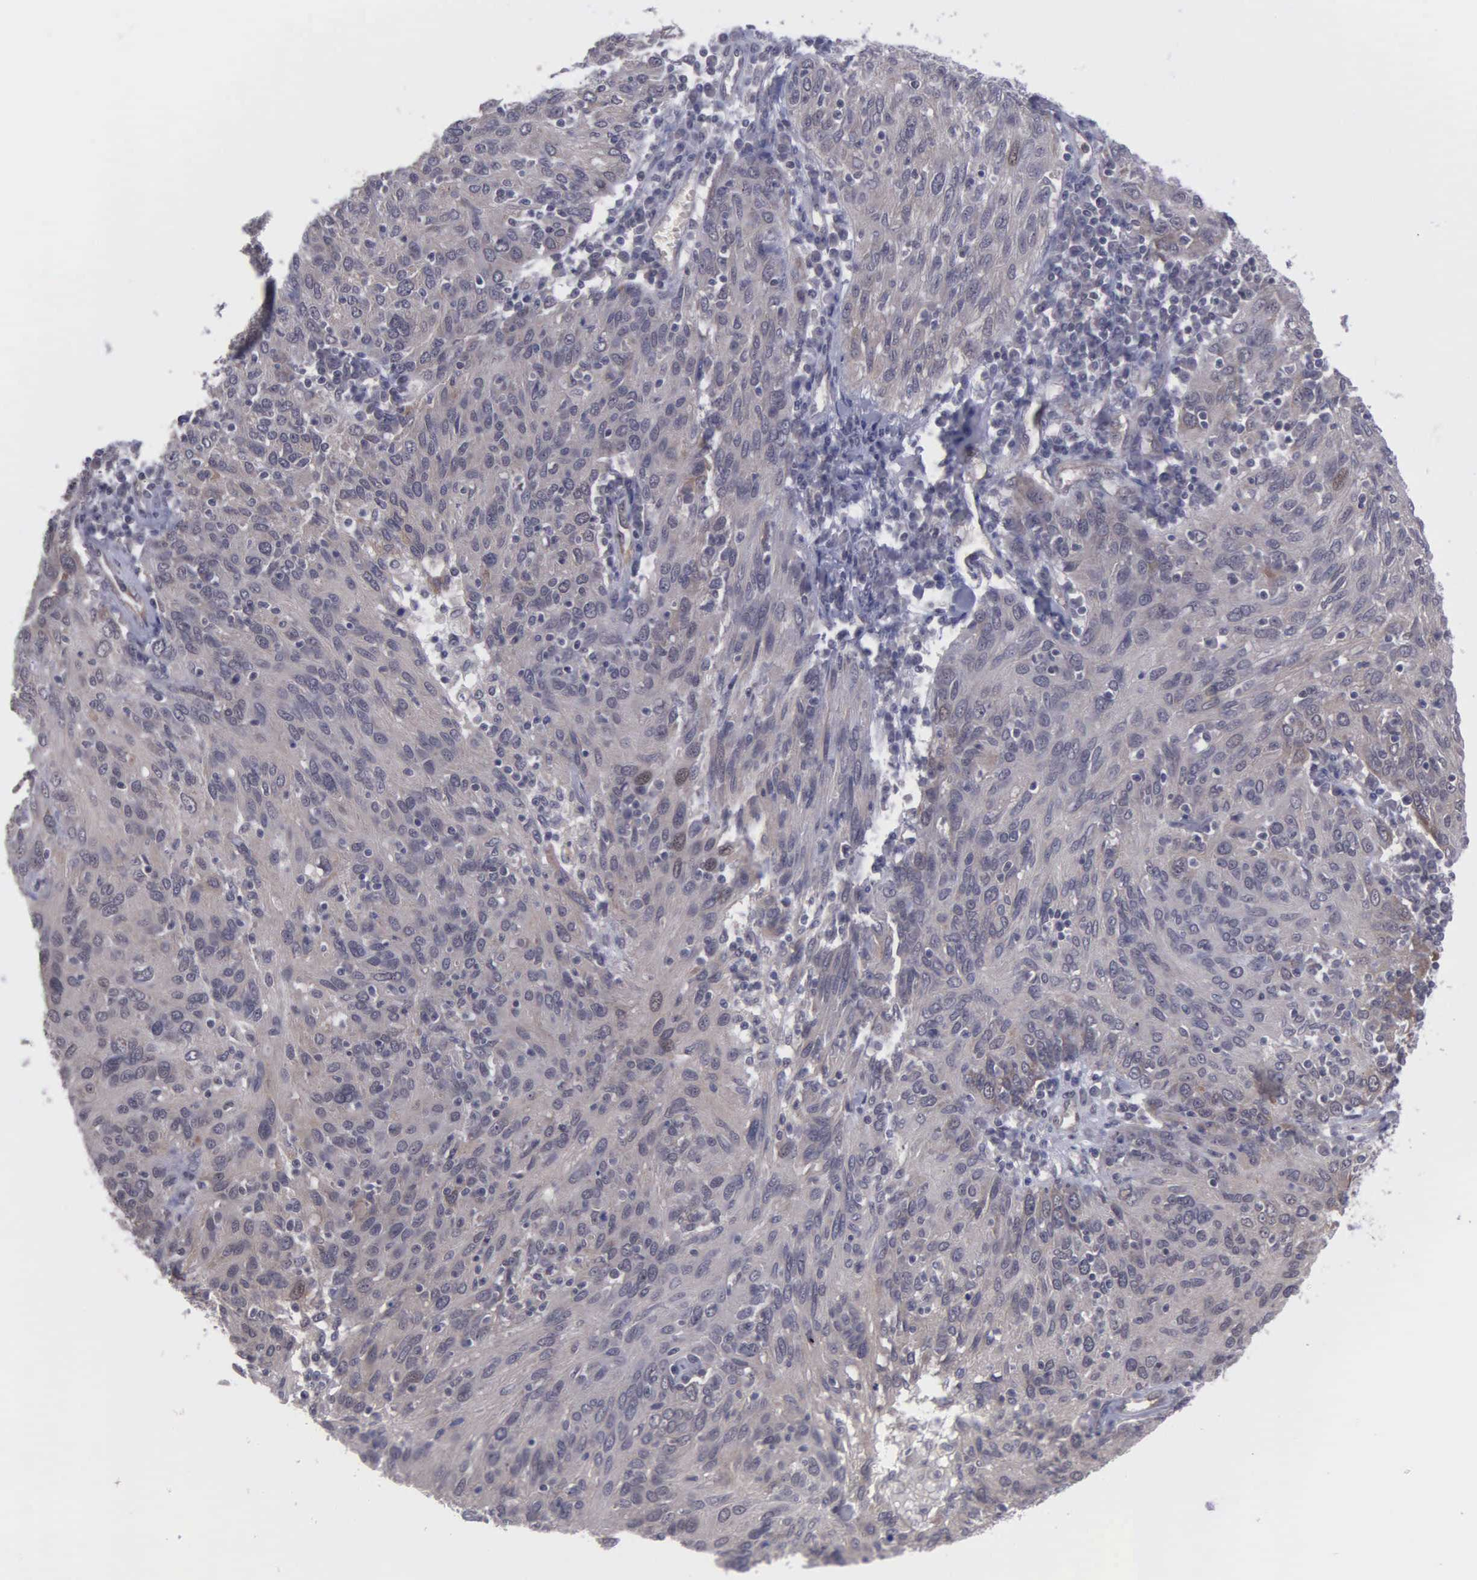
{"staining": {"intensity": "weak", "quantity": "<25%", "location": "cytoplasmic/membranous,nuclear"}, "tissue": "ovarian cancer", "cell_type": "Tumor cells", "image_type": "cancer", "snomed": [{"axis": "morphology", "description": "Carcinoma, endometroid"}, {"axis": "topography", "description": "Ovary"}], "caption": "High magnification brightfield microscopy of ovarian cancer (endometroid carcinoma) stained with DAB (3,3'-diaminobenzidine) (brown) and counterstained with hematoxylin (blue): tumor cells show no significant staining. The staining is performed using DAB brown chromogen with nuclei counter-stained in using hematoxylin.", "gene": "MAP3K9", "patient": {"sex": "female", "age": 50}}